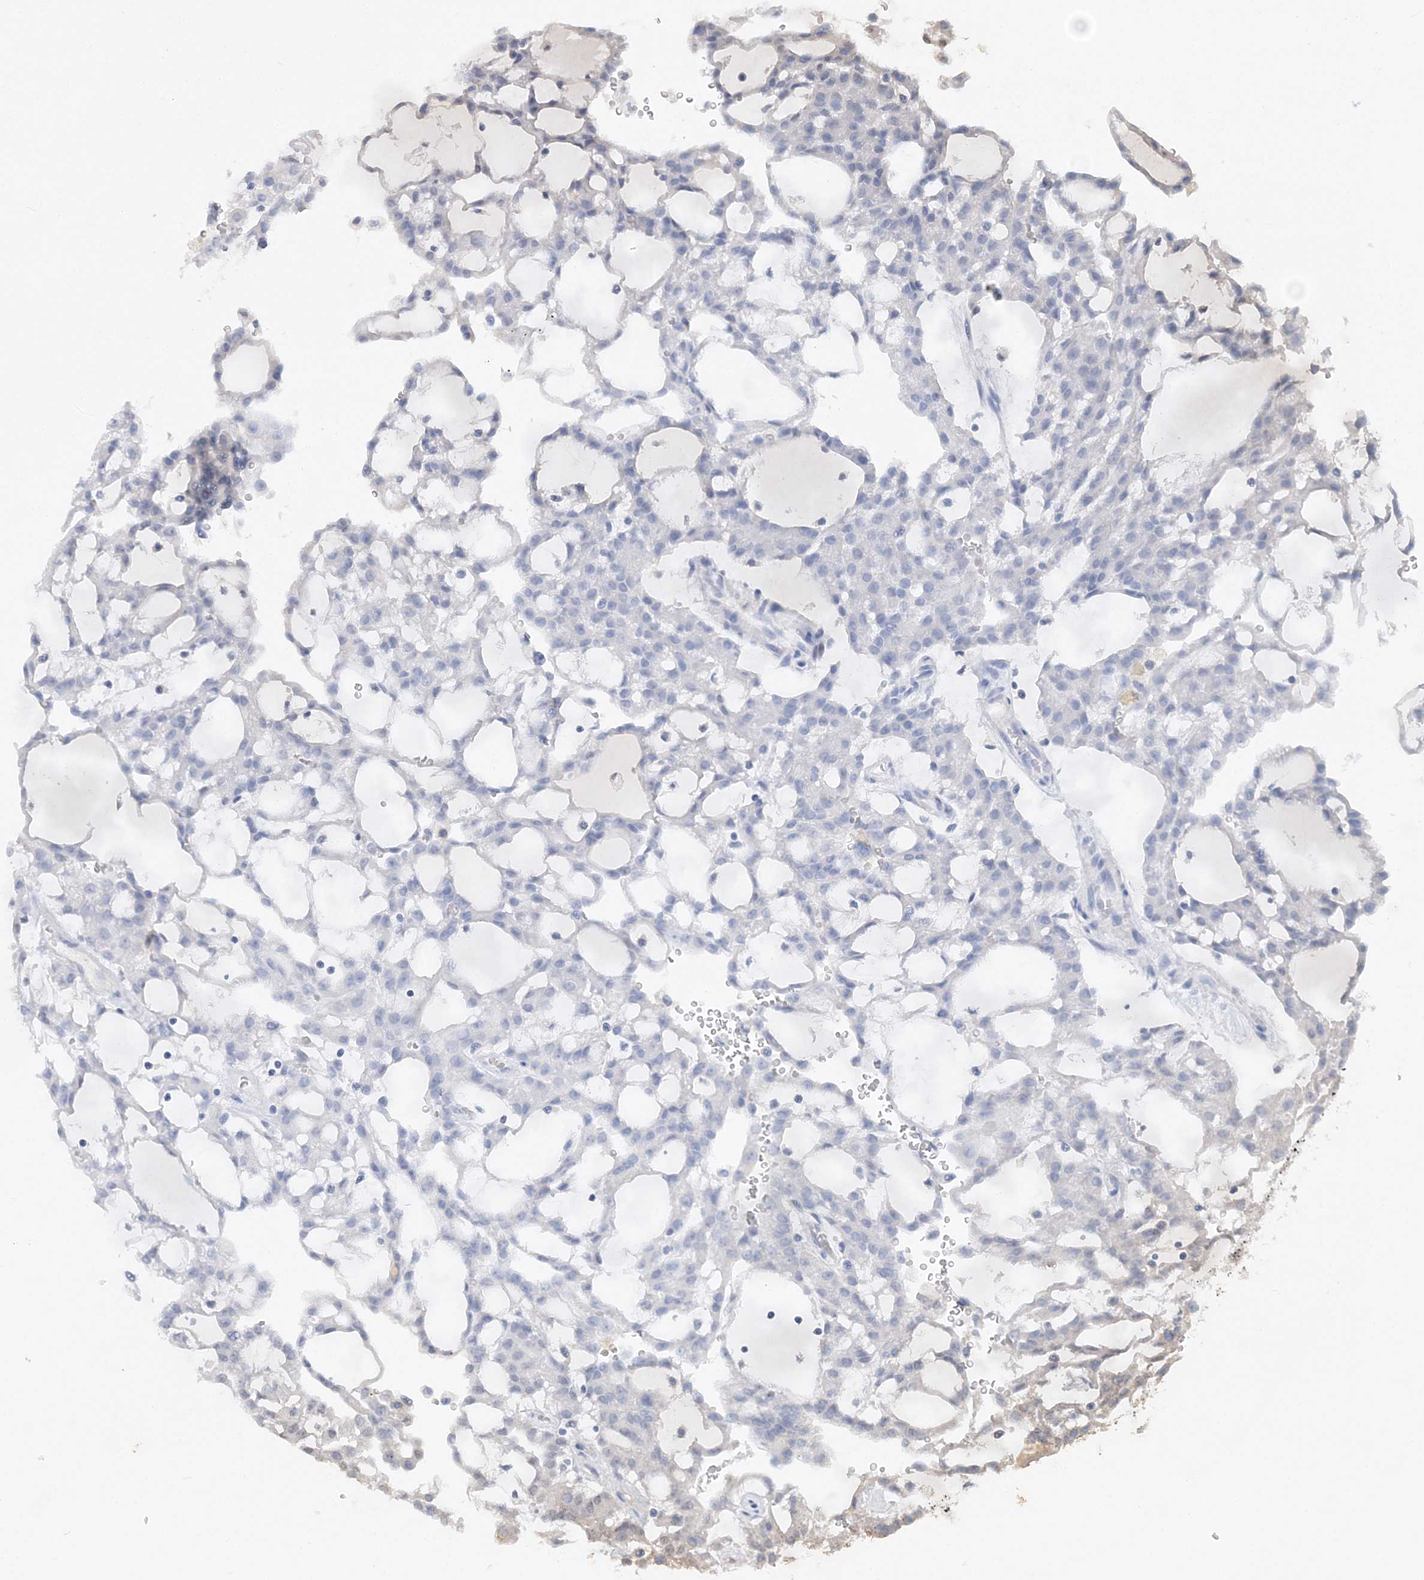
{"staining": {"intensity": "negative", "quantity": "none", "location": "none"}, "tissue": "renal cancer", "cell_type": "Tumor cells", "image_type": "cancer", "snomed": [{"axis": "morphology", "description": "Adenocarcinoma, NOS"}, {"axis": "topography", "description": "Kidney"}], "caption": "An IHC image of adenocarcinoma (renal) is shown. There is no staining in tumor cells of adenocarcinoma (renal).", "gene": "C11orf58", "patient": {"sex": "male", "age": 63}}